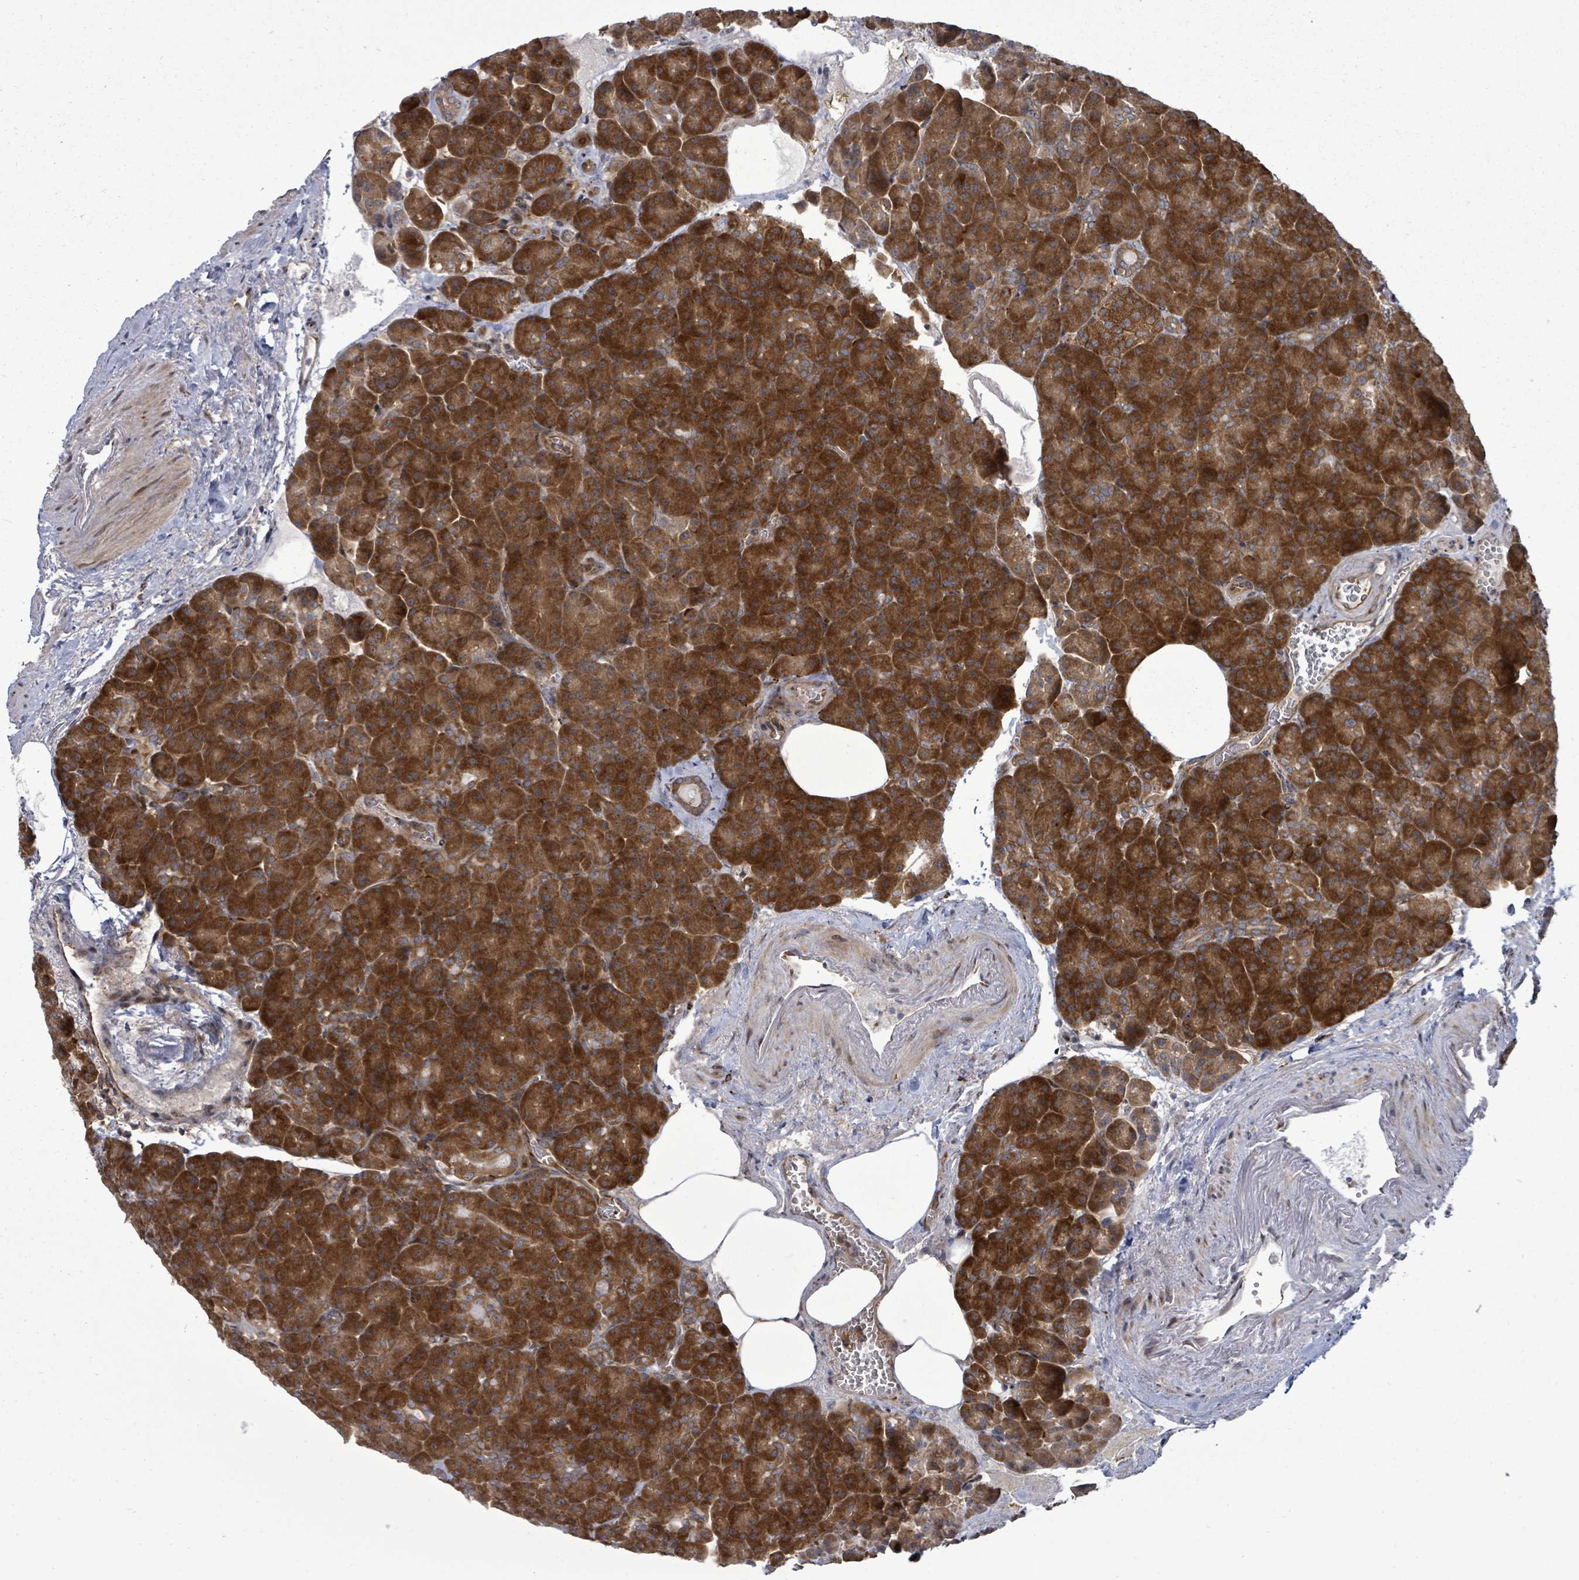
{"staining": {"intensity": "strong", "quantity": ">75%", "location": "cytoplasmic/membranous"}, "tissue": "pancreas", "cell_type": "Exocrine glandular cells", "image_type": "normal", "snomed": [{"axis": "morphology", "description": "Normal tissue, NOS"}, {"axis": "topography", "description": "Pancreas"}], "caption": "Protein analysis of benign pancreas shows strong cytoplasmic/membranous staining in approximately >75% of exocrine glandular cells. (DAB IHC with brightfield microscopy, high magnification).", "gene": "EIF3CL", "patient": {"sex": "female", "age": 74}}